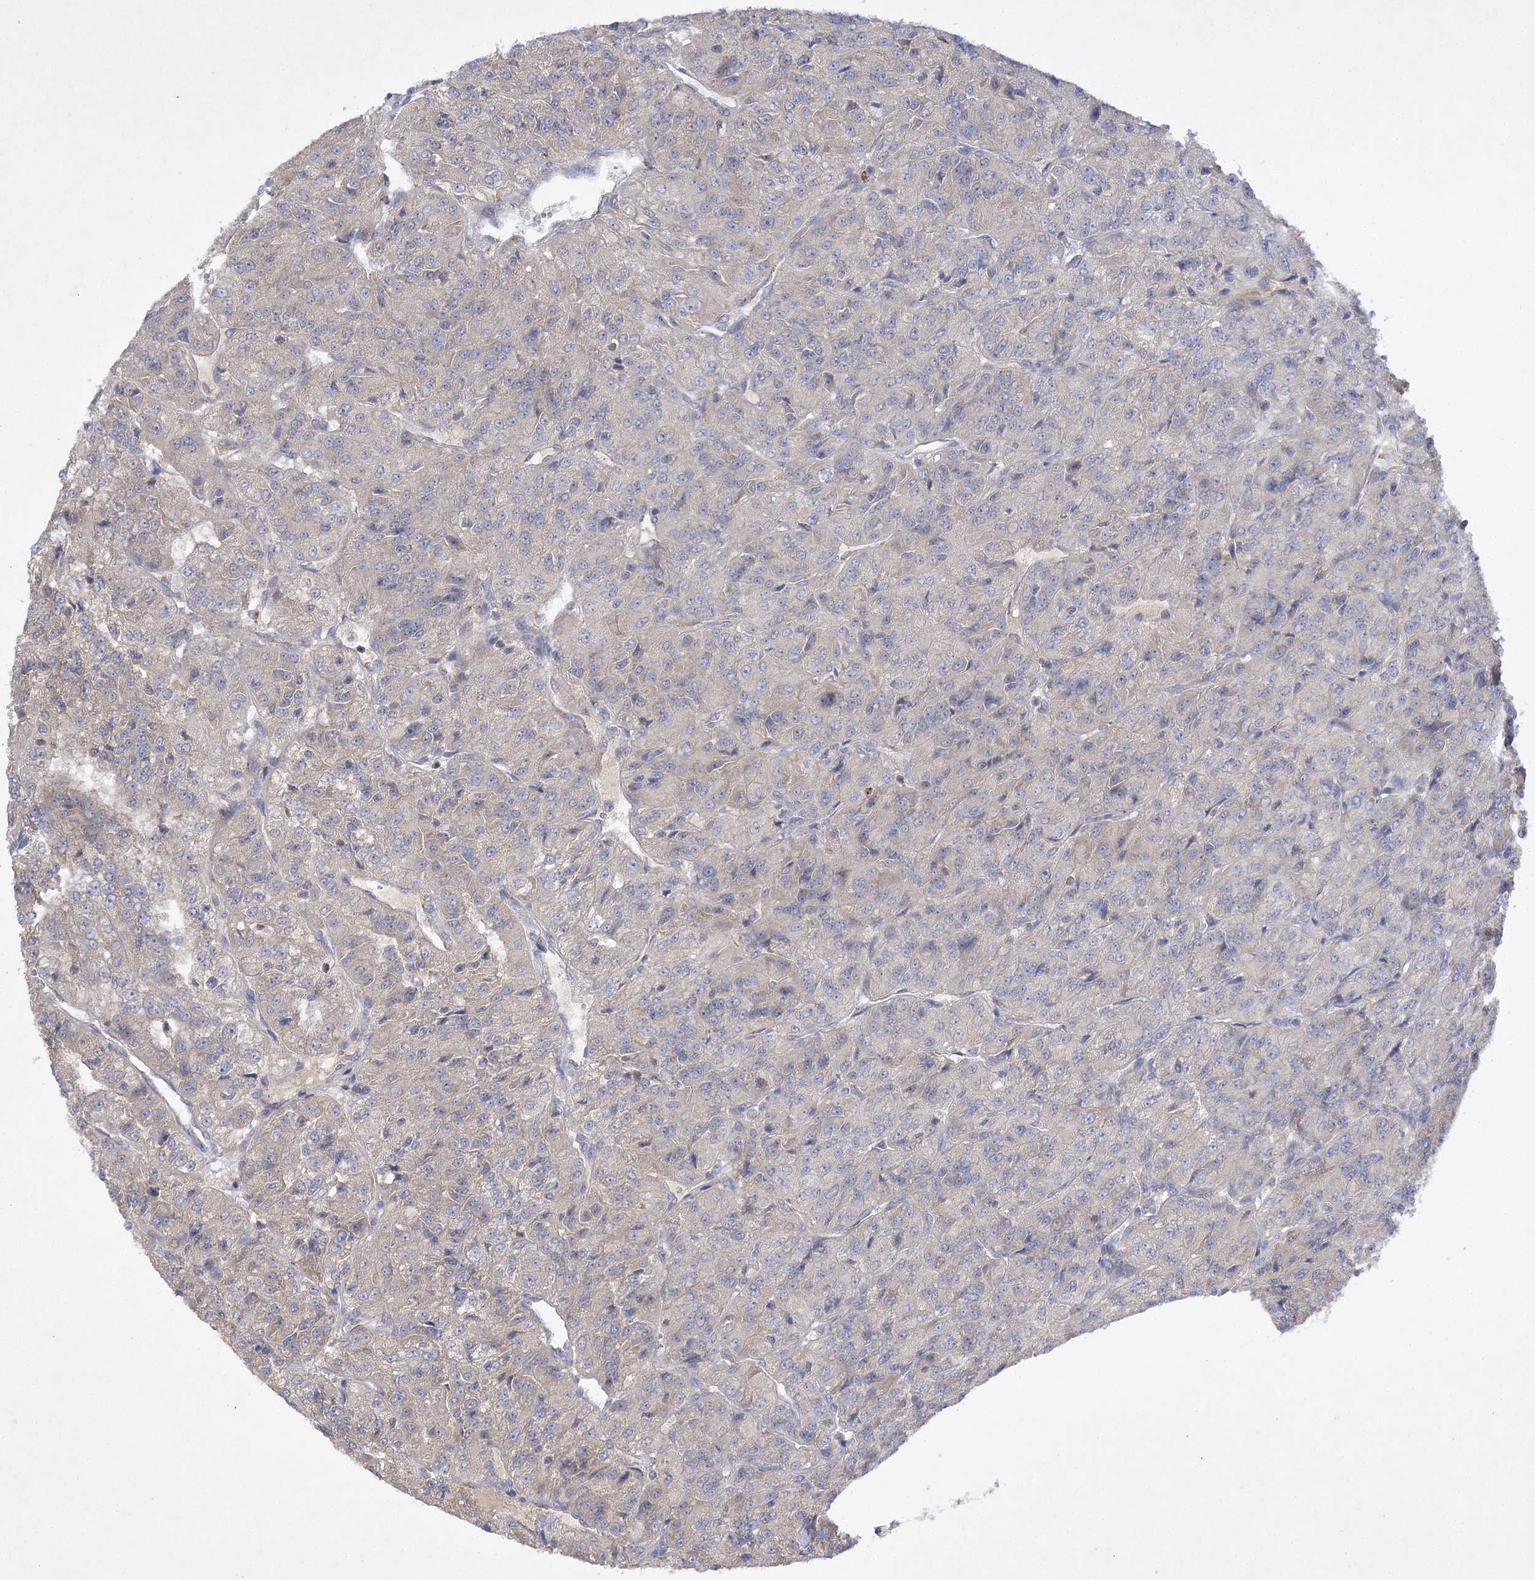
{"staining": {"intensity": "weak", "quantity": "<25%", "location": "cytoplasmic/membranous"}, "tissue": "renal cancer", "cell_type": "Tumor cells", "image_type": "cancer", "snomed": [{"axis": "morphology", "description": "Adenocarcinoma, NOS"}, {"axis": "topography", "description": "Kidney"}], "caption": "This is a image of immunohistochemistry staining of renal cancer (adenocarcinoma), which shows no staining in tumor cells.", "gene": "BCR", "patient": {"sex": "female", "age": 63}}